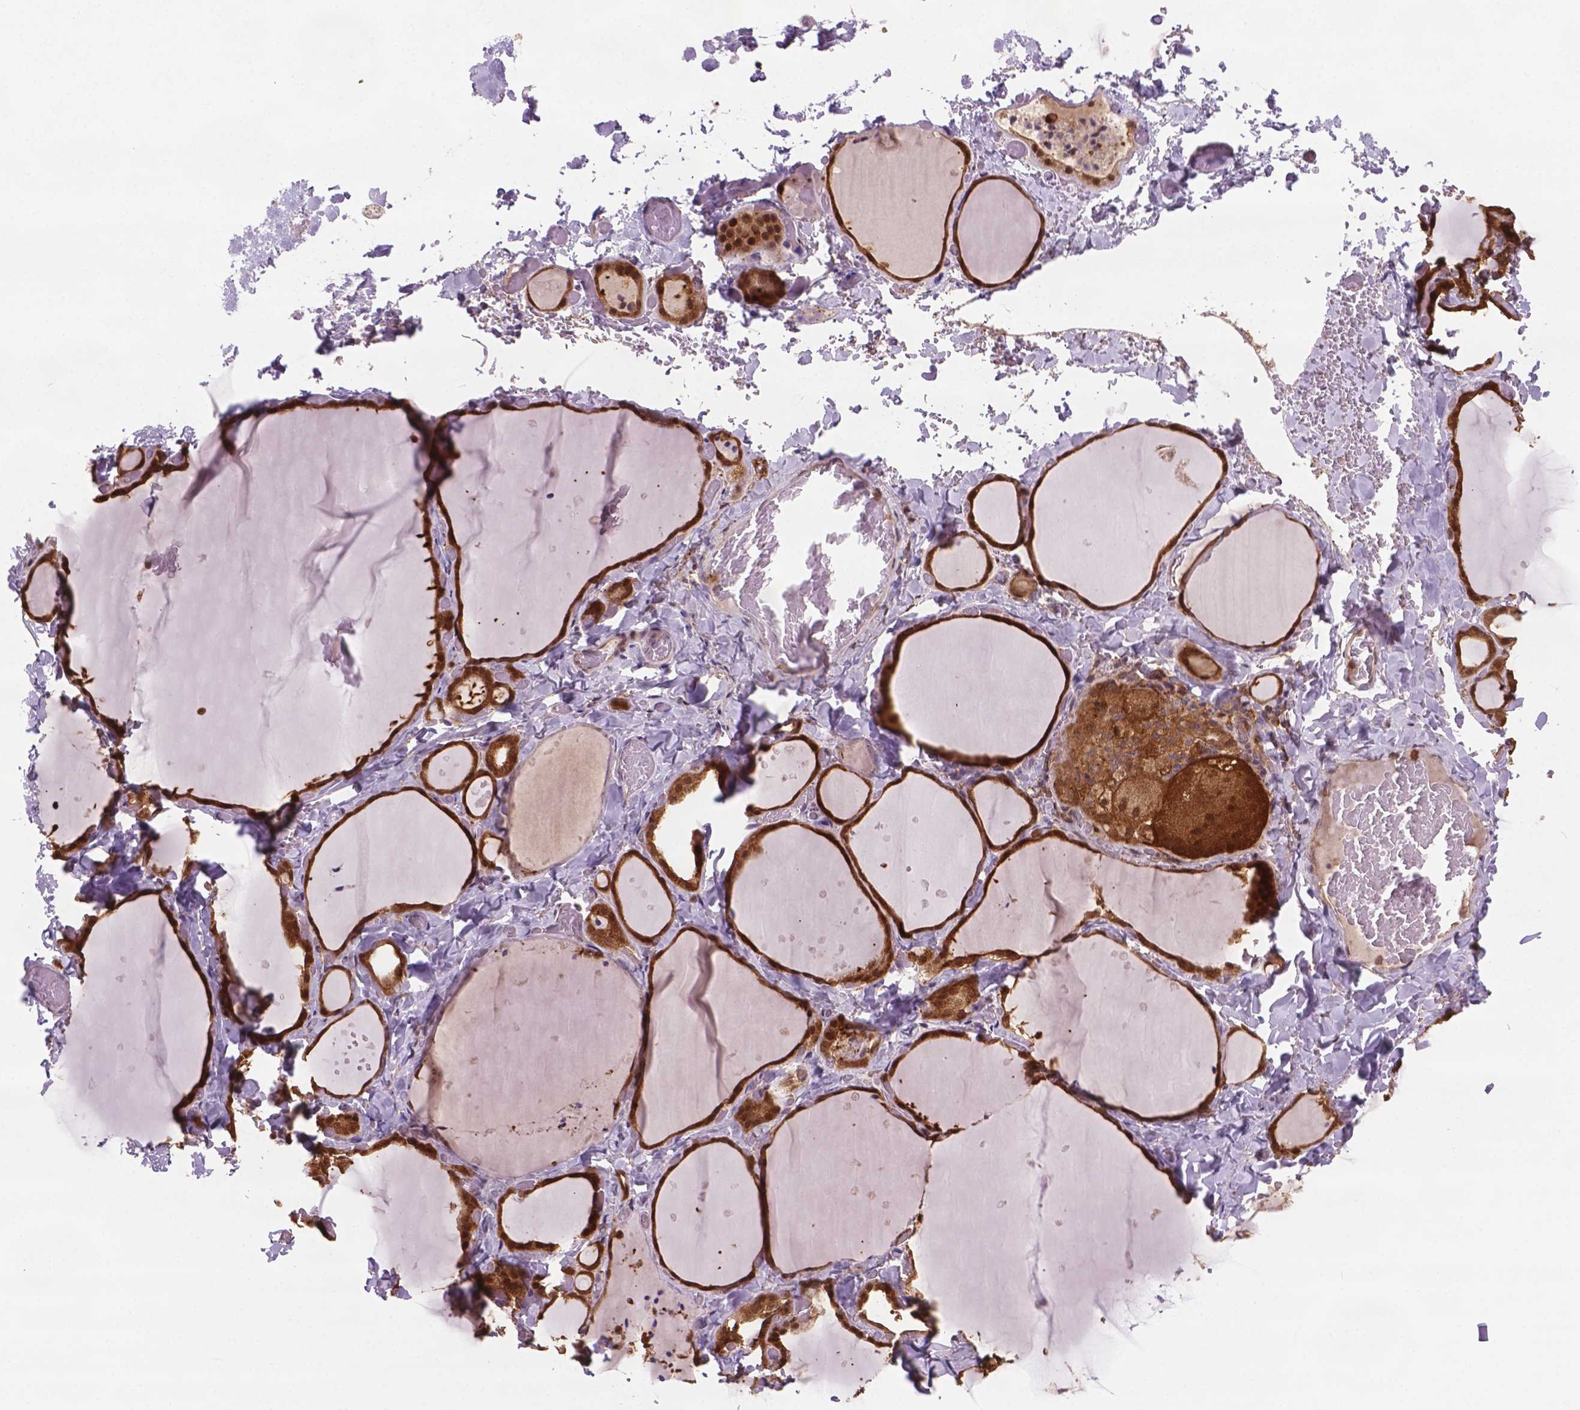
{"staining": {"intensity": "moderate", "quantity": ">75%", "location": "cytoplasmic/membranous,nuclear"}, "tissue": "thyroid gland", "cell_type": "Glandular cells", "image_type": "normal", "snomed": [{"axis": "morphology", "description": "Normal tissue, NOS"}, {"axis": "topography", "description": "Thyroid gland"}], "caption": "Human thyroid gland stained for a protein (brown) demonstrates moderate cytoplasmic/membranous,nuclear positive expression in approximately >75% of glandular cells.", "gene": "PLIN3", "patient": {"sex": "female", "age": 36}}